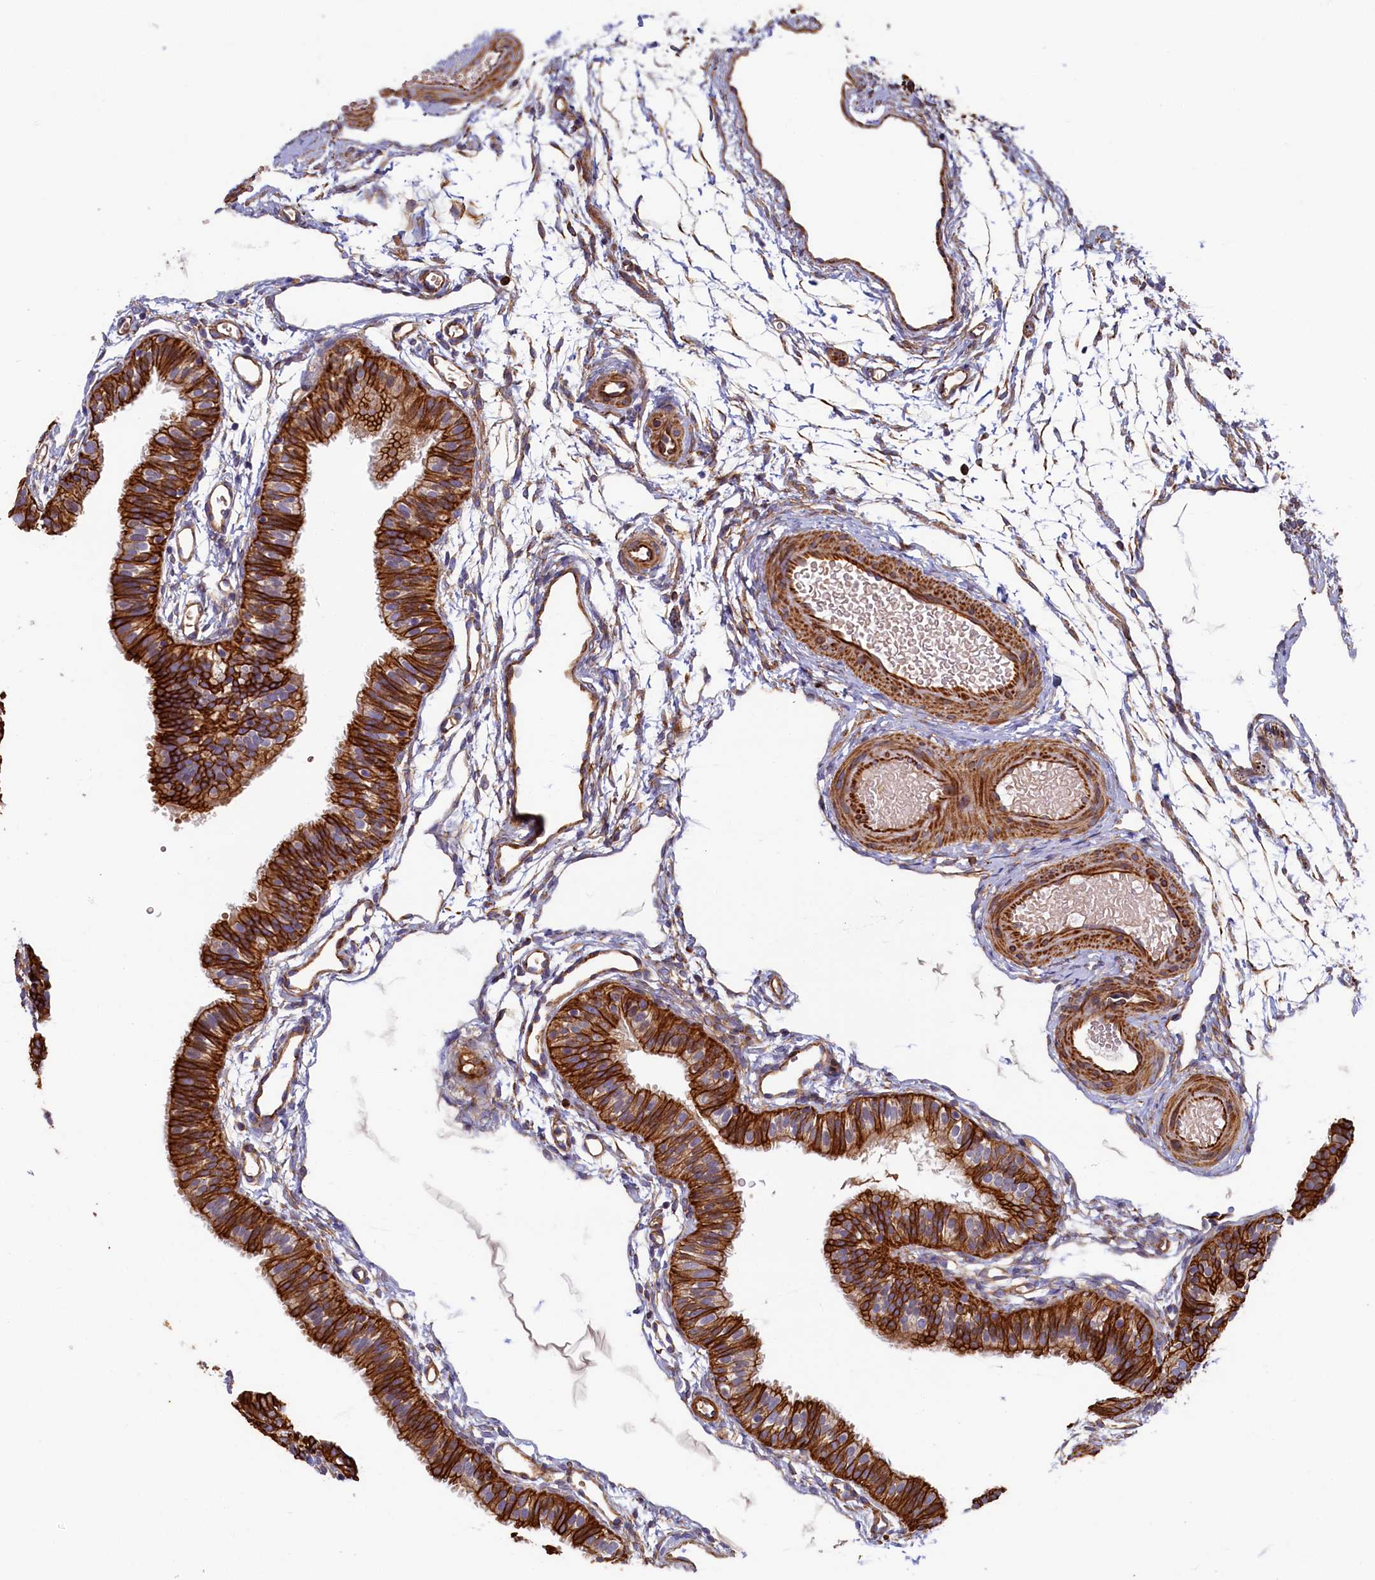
{"staining": {"intensity": "strong", "quantity": ">75%", "location": "cytoplasmic/membranous"}, "tissue": "fallopian tube", "cell_type": "Glandular cells", "image_type": "normal", "snomed": [{"axis": "morphology", "description": "Normal tissue, NOS"}, {"axis": "topography", "description": "Fallopian tube"}], "caption": "Immunohistochemistry (IHC) image of benign fallopian tube: human fallopian tube stained using immunohistochemistry shows high levels of strong protein expression localized specifically in the cytoplasmic/membranous of glandular cells, appearing as a cytoplasmic/membranous brown color.", "gene": "LRRC57", "patient": {"sex": "female", "age": 35}}